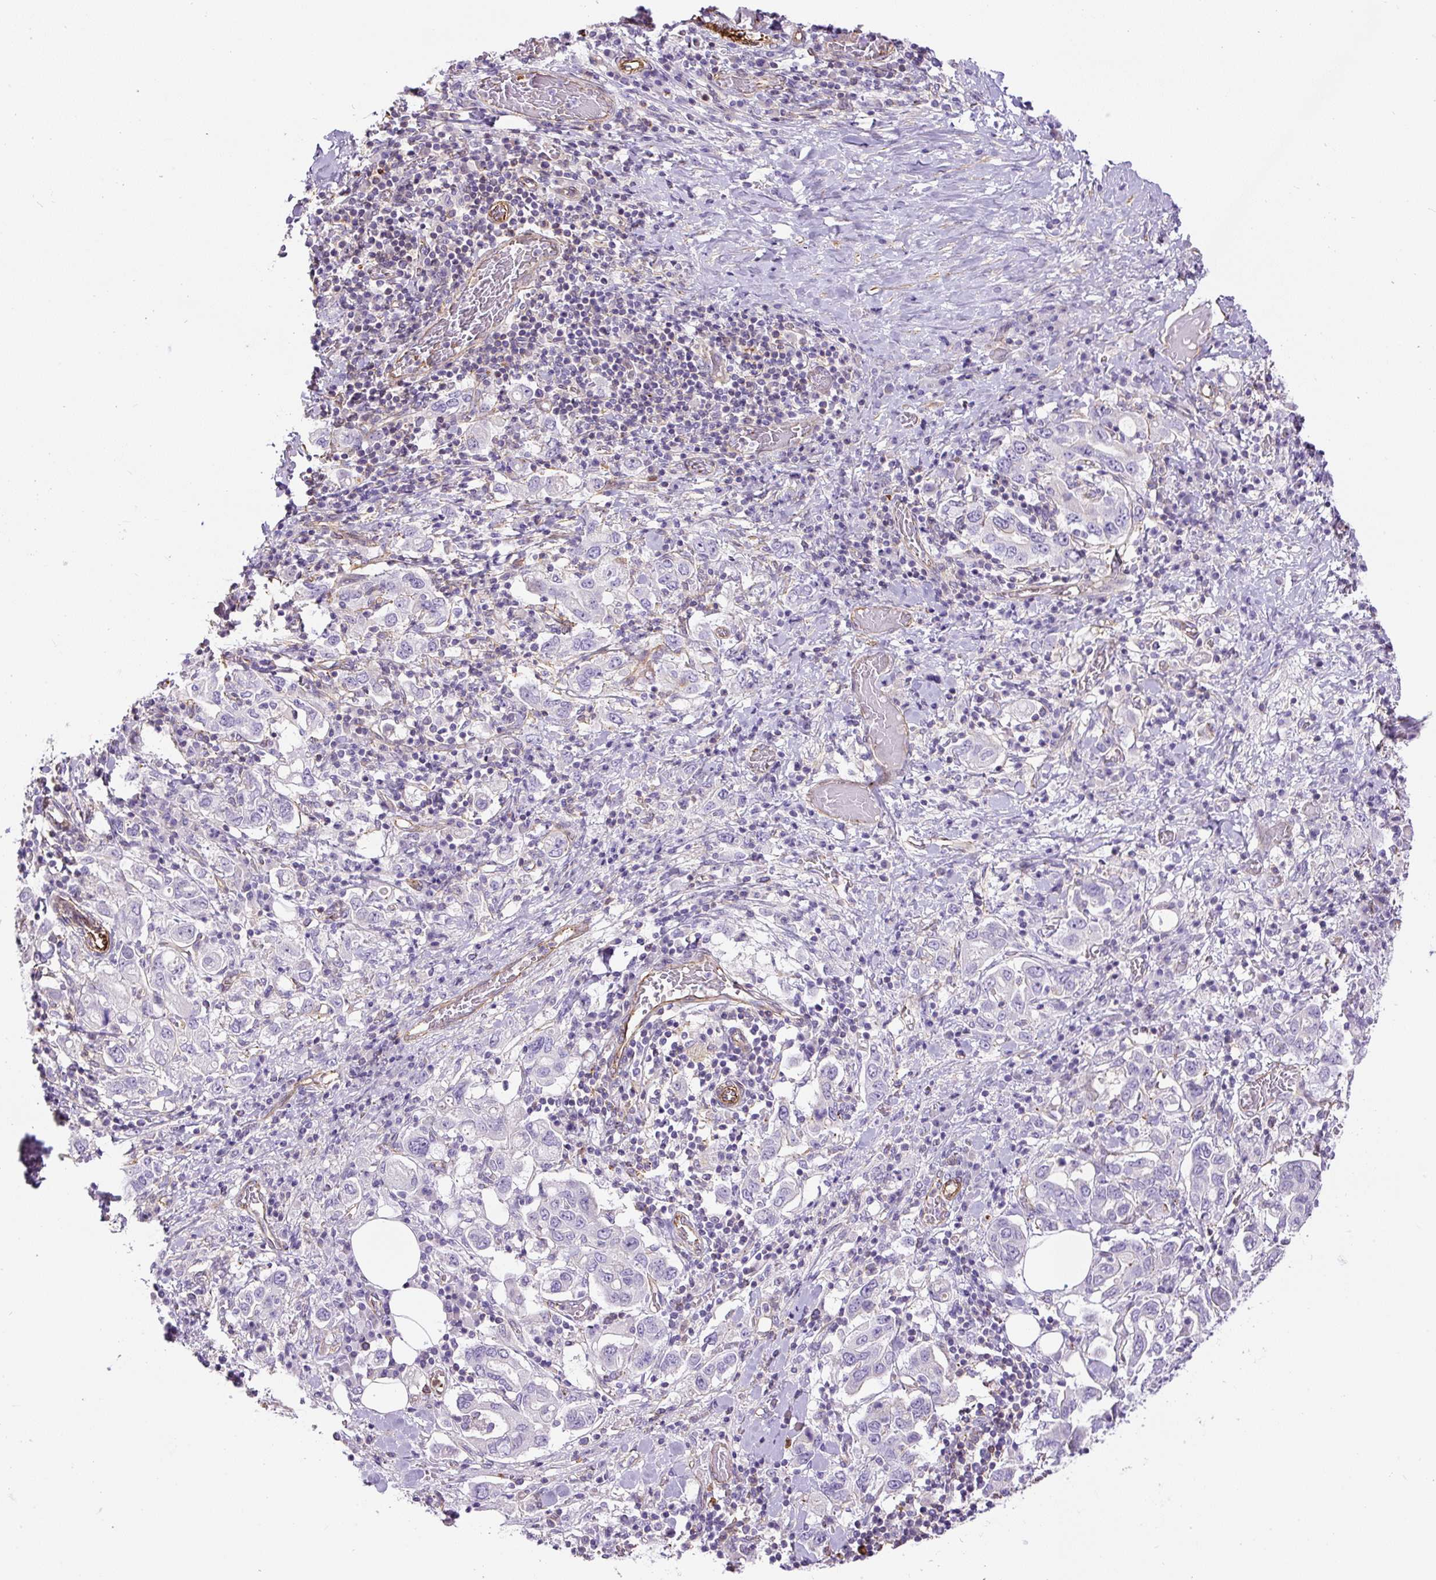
{"staining": {"intensity": "negative", "quantity": "none", "location": "none"}, "tissue": "stomach cancer", "cell_type": "Tumor cells", "image_type": "cancer", "snomed": [{"axis": "morphology", "description": "Adenocarcinoma, NOS"}, {"axis": "topography", "description": "Stomach, upper"}, {"axis": "topography", "description": "Stomach"}], "caption": "High power microscopy histopathology image of an IHC histopathology image of stomach adenocarcinoma, revealing no significant expression in tumor cells.", "gene": "B3GALT5", "patient": {"sex": "male", "age": 62}}